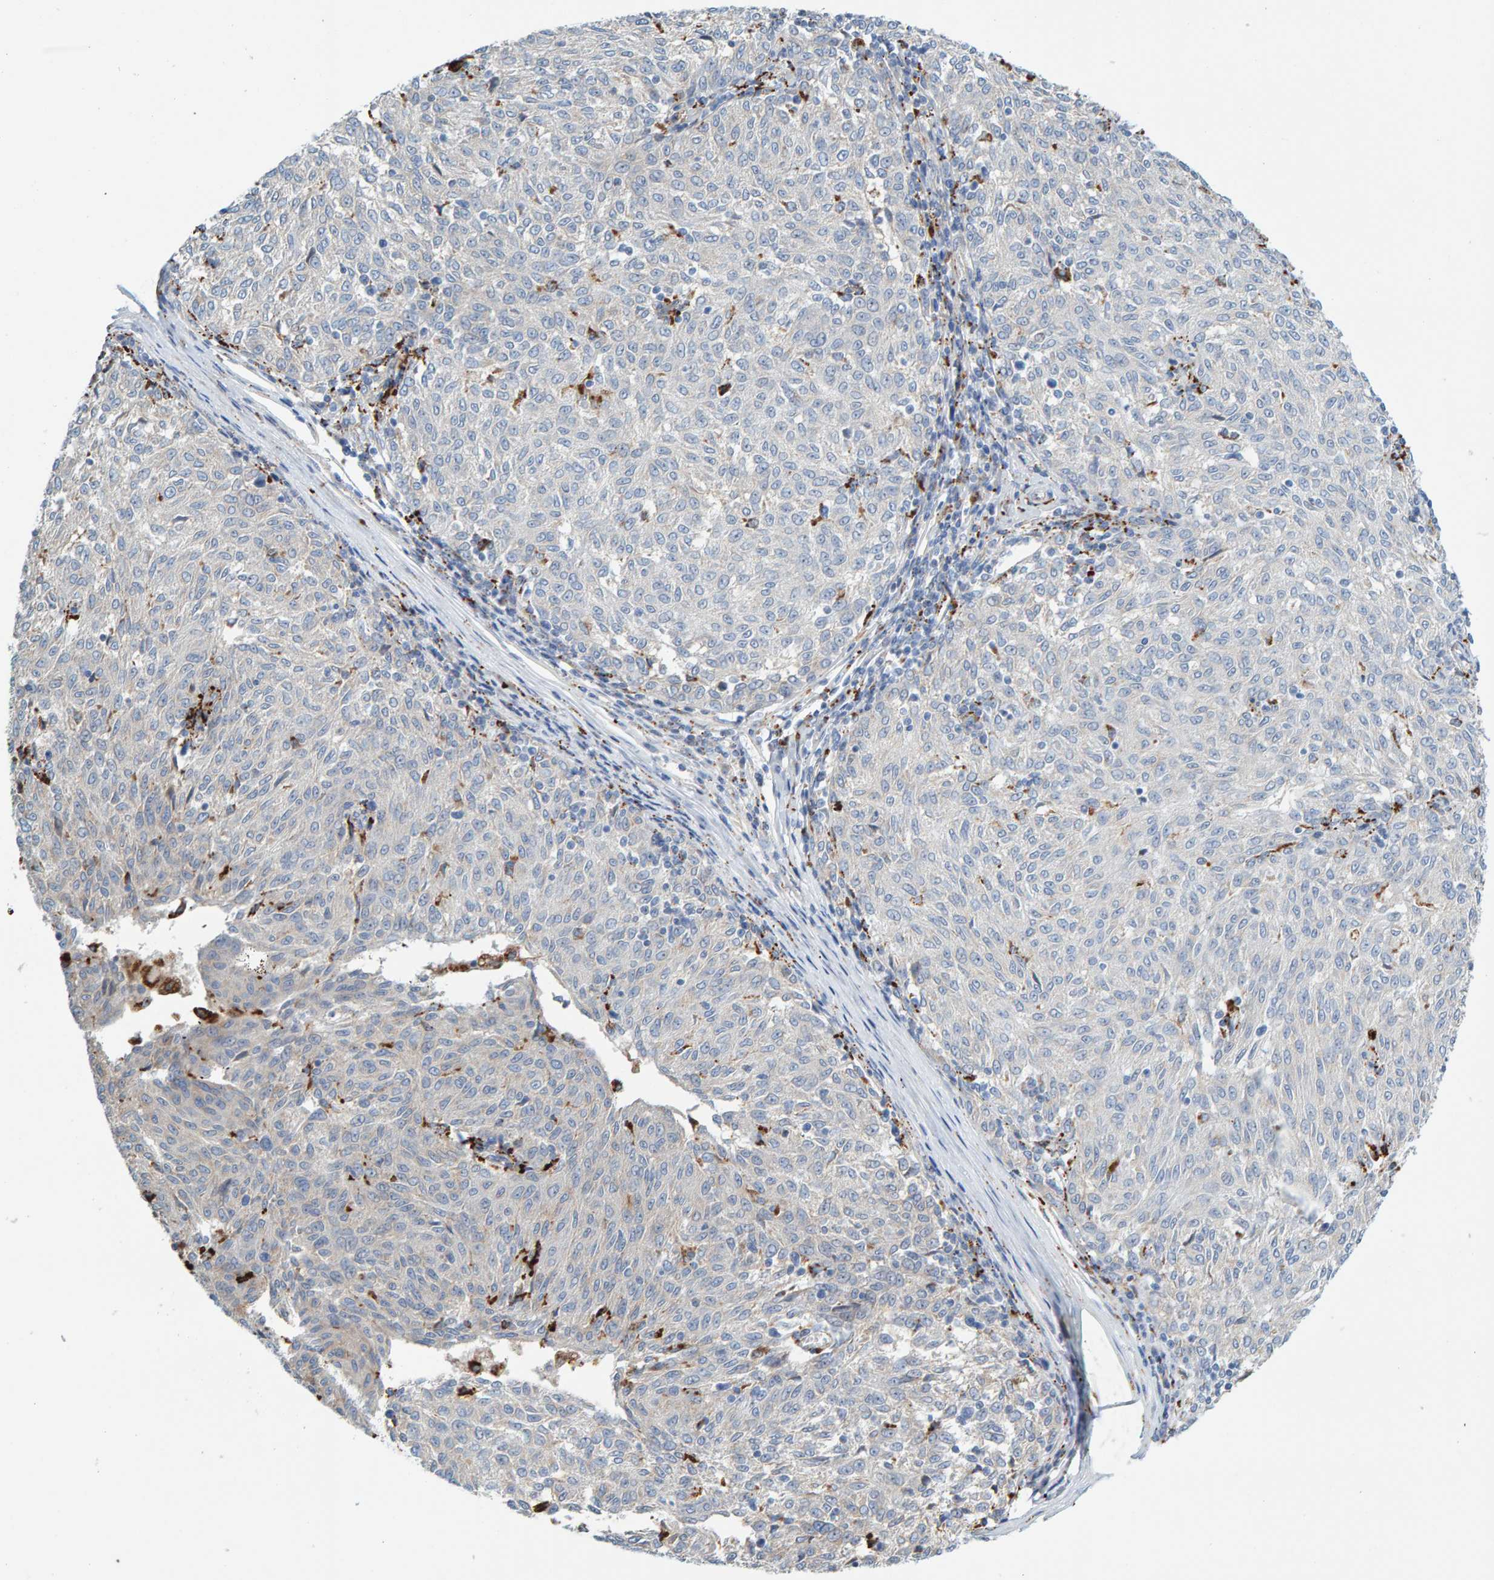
{"staining": {"intensity": "negative", "quantity": "none", "location": "none"}, "tissue": "melanoma", "cell_type": "Tumor cells", "image_type": "cancer", "snomed": [{"axis": "morphology", "description": "Malignant melanoma, NOS"}, {"axis": "topography", "description": "Skin"}], "caption": "This histopathology image is of malignant melanoma stained with IHC to label a protein in brown with the nuclei are counter-stained blue. There is no positivity in tumor cells. (Brightfield microscopy of DAB immunohistochemistry at high magnification).", "gene": "BIN3", "patient": {"sex": "female", "age": 72}}